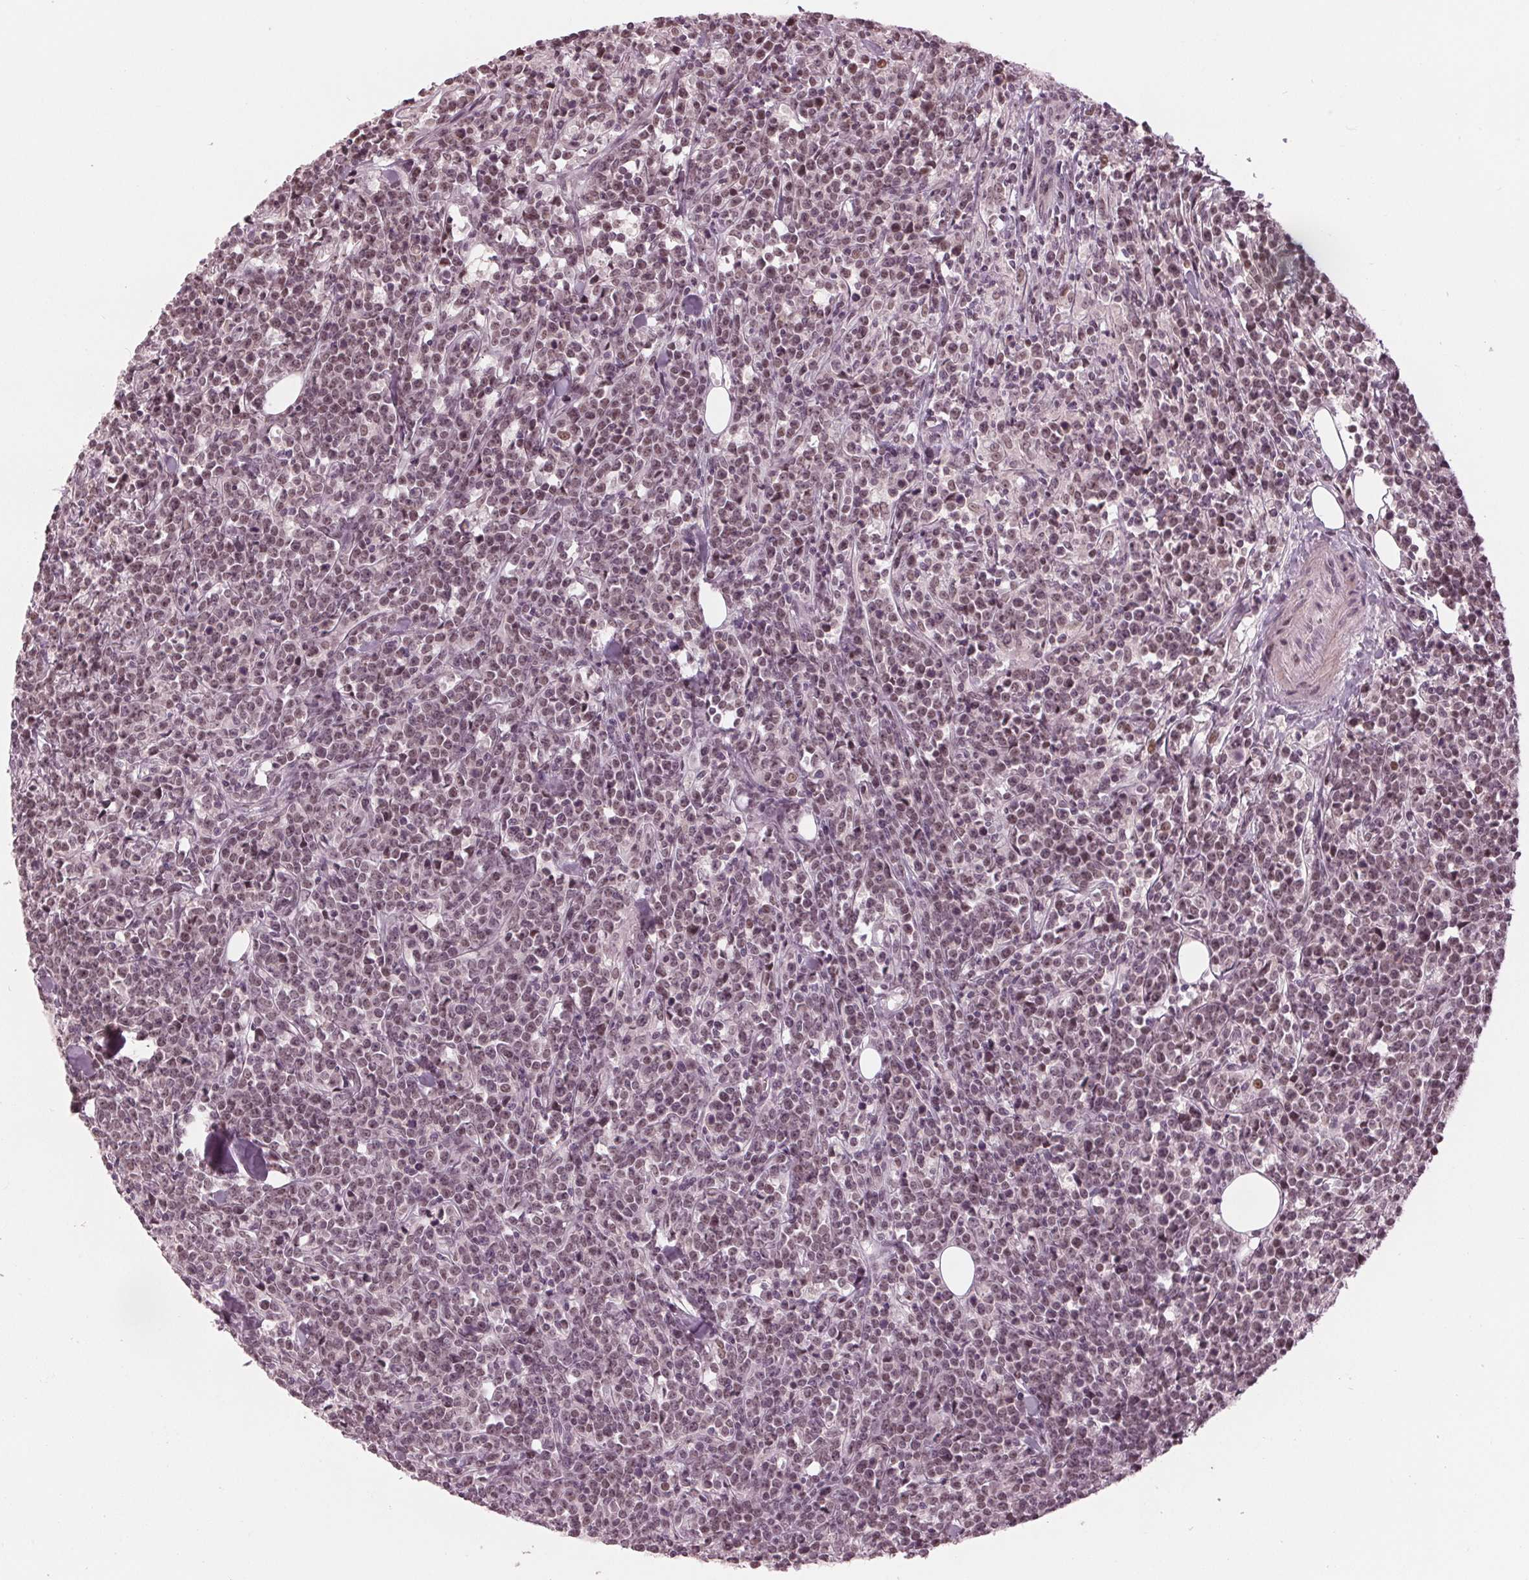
{"staining": {"intensity": "weak", "quantity": "25%-75%", "location": "nuclear"}, "tissue": "lymphoma", "cell_type": "Tumor cells", "image_type": "cancer", "snomed": [{"axis": "morphology", "description": "Malignant lymphoma, non-Hodgkin's type, High grade"}, {"axis": "topography", "description": "Small intestine"}], "caption": "The histopathology image displays immunohistochemical staining of lymphoma. There is weak nuclear staining is seen in approximately 25%-75% of tumor cells. (Brightfield microscopy of DAB IHC at high magnification).", "gene": "DNMT3L", "patient": {"sex": "female", "age": 56}}